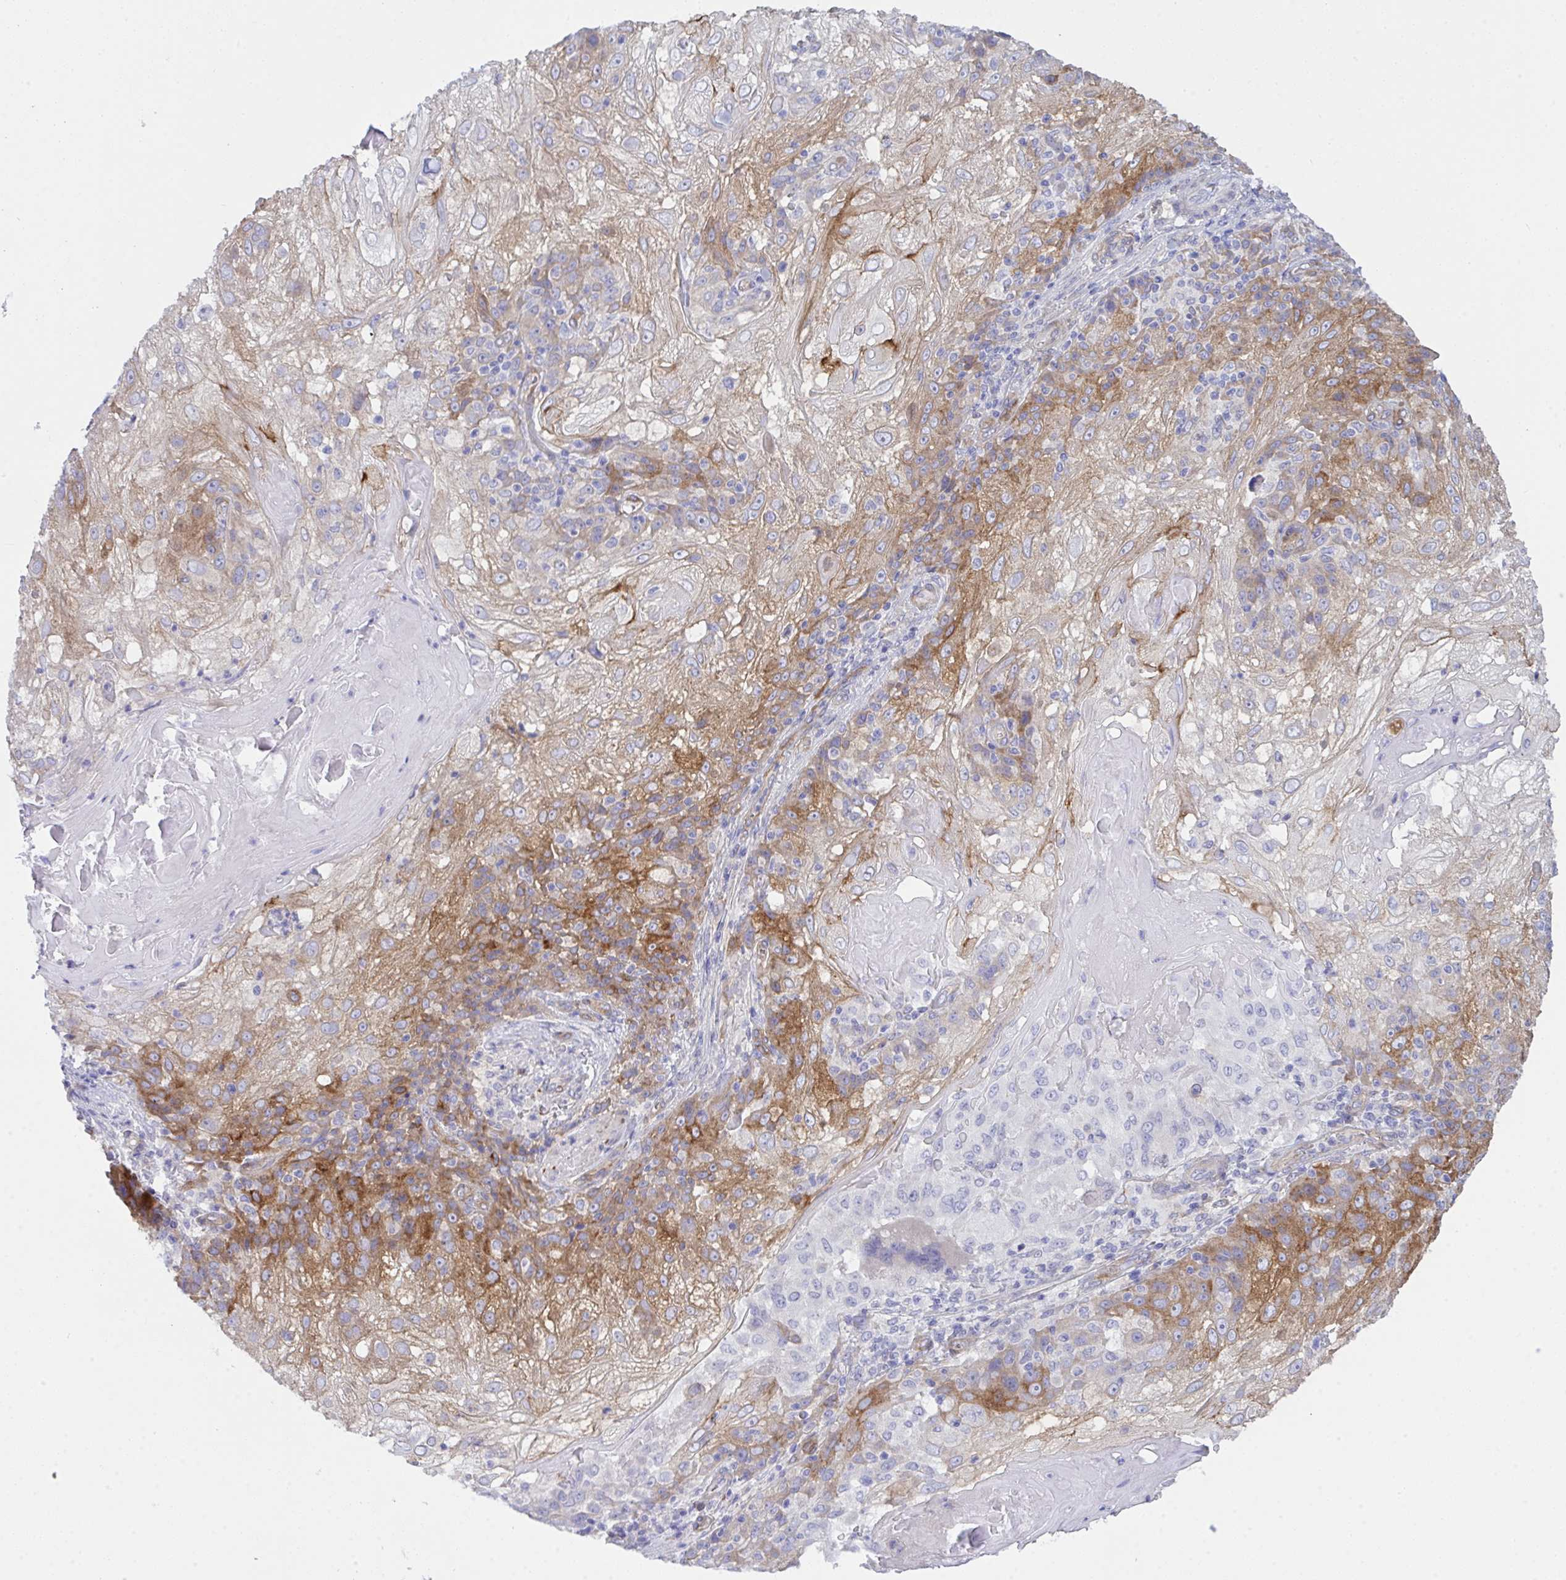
{"staining": {"intensity": "moderate", "quantity": "25%-75%", "location": "cytoplasmic/membranous"}, "tissue": "skin cancer", "cell_type": "Tumor cells", "image_type": "cancer", "snomed": [{"axis": "morphology", "description": "Normal tissue, NOS"}, {"axis": "morphology", "description": "Squamous cell carcinoma, NOS"}, {"axis": "topography", "description": "Skin"}], "caption": "A histopathology image of human skin cancer (squamous cell carcinoma) stained for a protein shows moderate cytoplasmic/membranous brown staining in tumor cells.", "gene": "GAB1", "patient": {"sex": "female", "age": 83}}